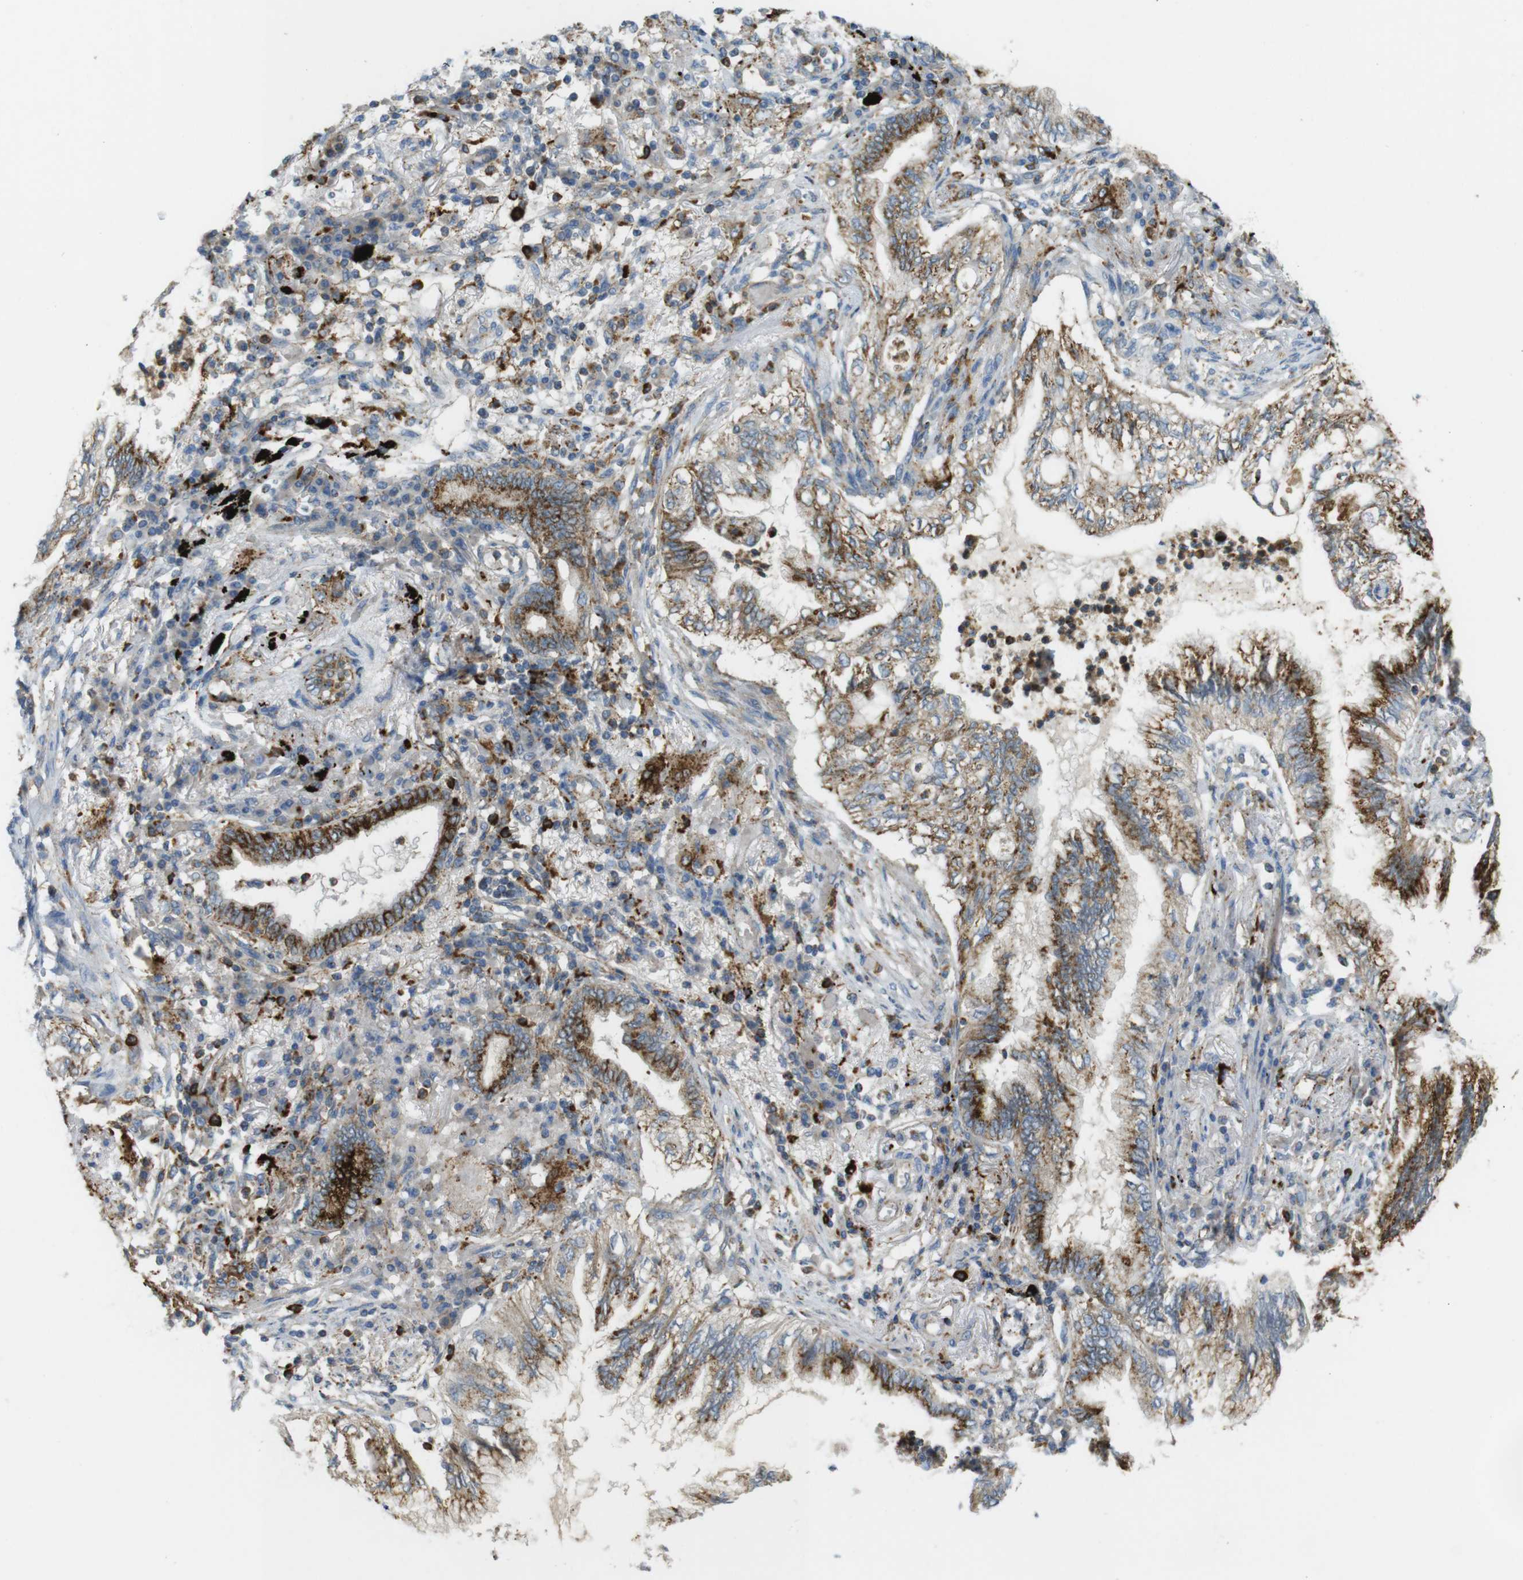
{"staining": {"intensity": "moderate", "quantity": ">75%", "location": "cytoplasmic/membranous"}, "tissue": "lung cancer", "cell_type": "Tumor cells", "image_type": "cancer", "snomed": [{"axis": "morphology", "description": "Normal tissue, NOS"}, {"axis": "morphology", "description": "Adenocarcinoma, NOS"}, {"axis": "topography", "description": "Bronchus"}, {"axis": "topography", "description": "Lung"}], "caption": "Moderate cytoplasmic/membranous protein staining is seen in approximately >75% of tumor cells in adenocarcinoma (lung).", "gene": "LAMP1", "patient": {"sex": "female", "age": 70}}